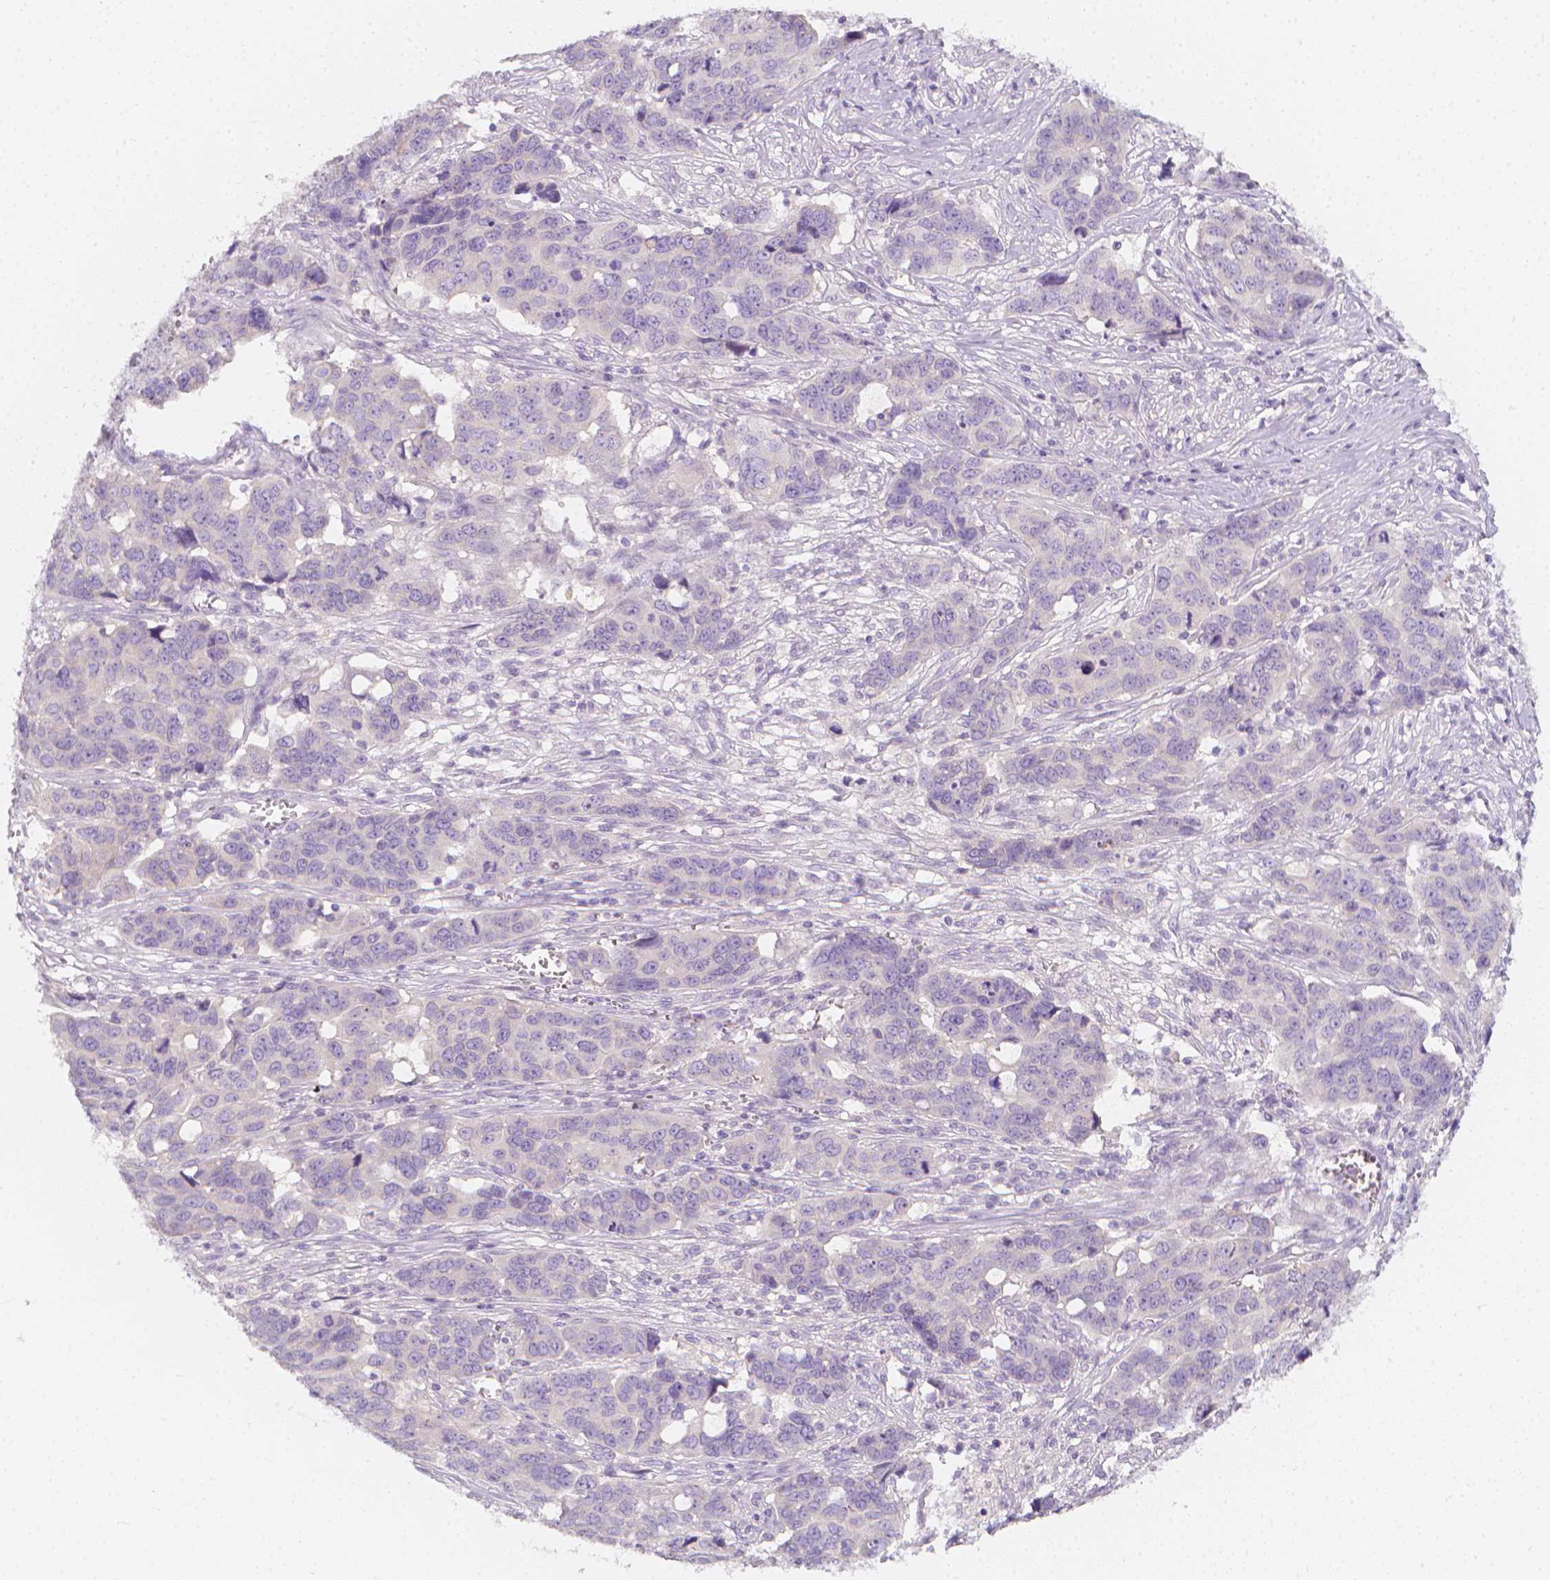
{"staining": {"intensity": "negative", "quantity": "none", "location": "none"}, "tissue": "ovarian cancer", "cell_type": "Tumor cells", "image_type": "cancer", "snomed": [{"axis": "morphology", "description": "Carcinoma, endometroid"}, {"axis": "topography", "description": "Ovary"}], "caption": "This is an immunohistochemistry (IHC) histopathology image of ovarian endometroid carcinoma. There is no staining in tumor cells.", "gene": "RBFOX1", "patient": {"sex": "female", "age": 78}}